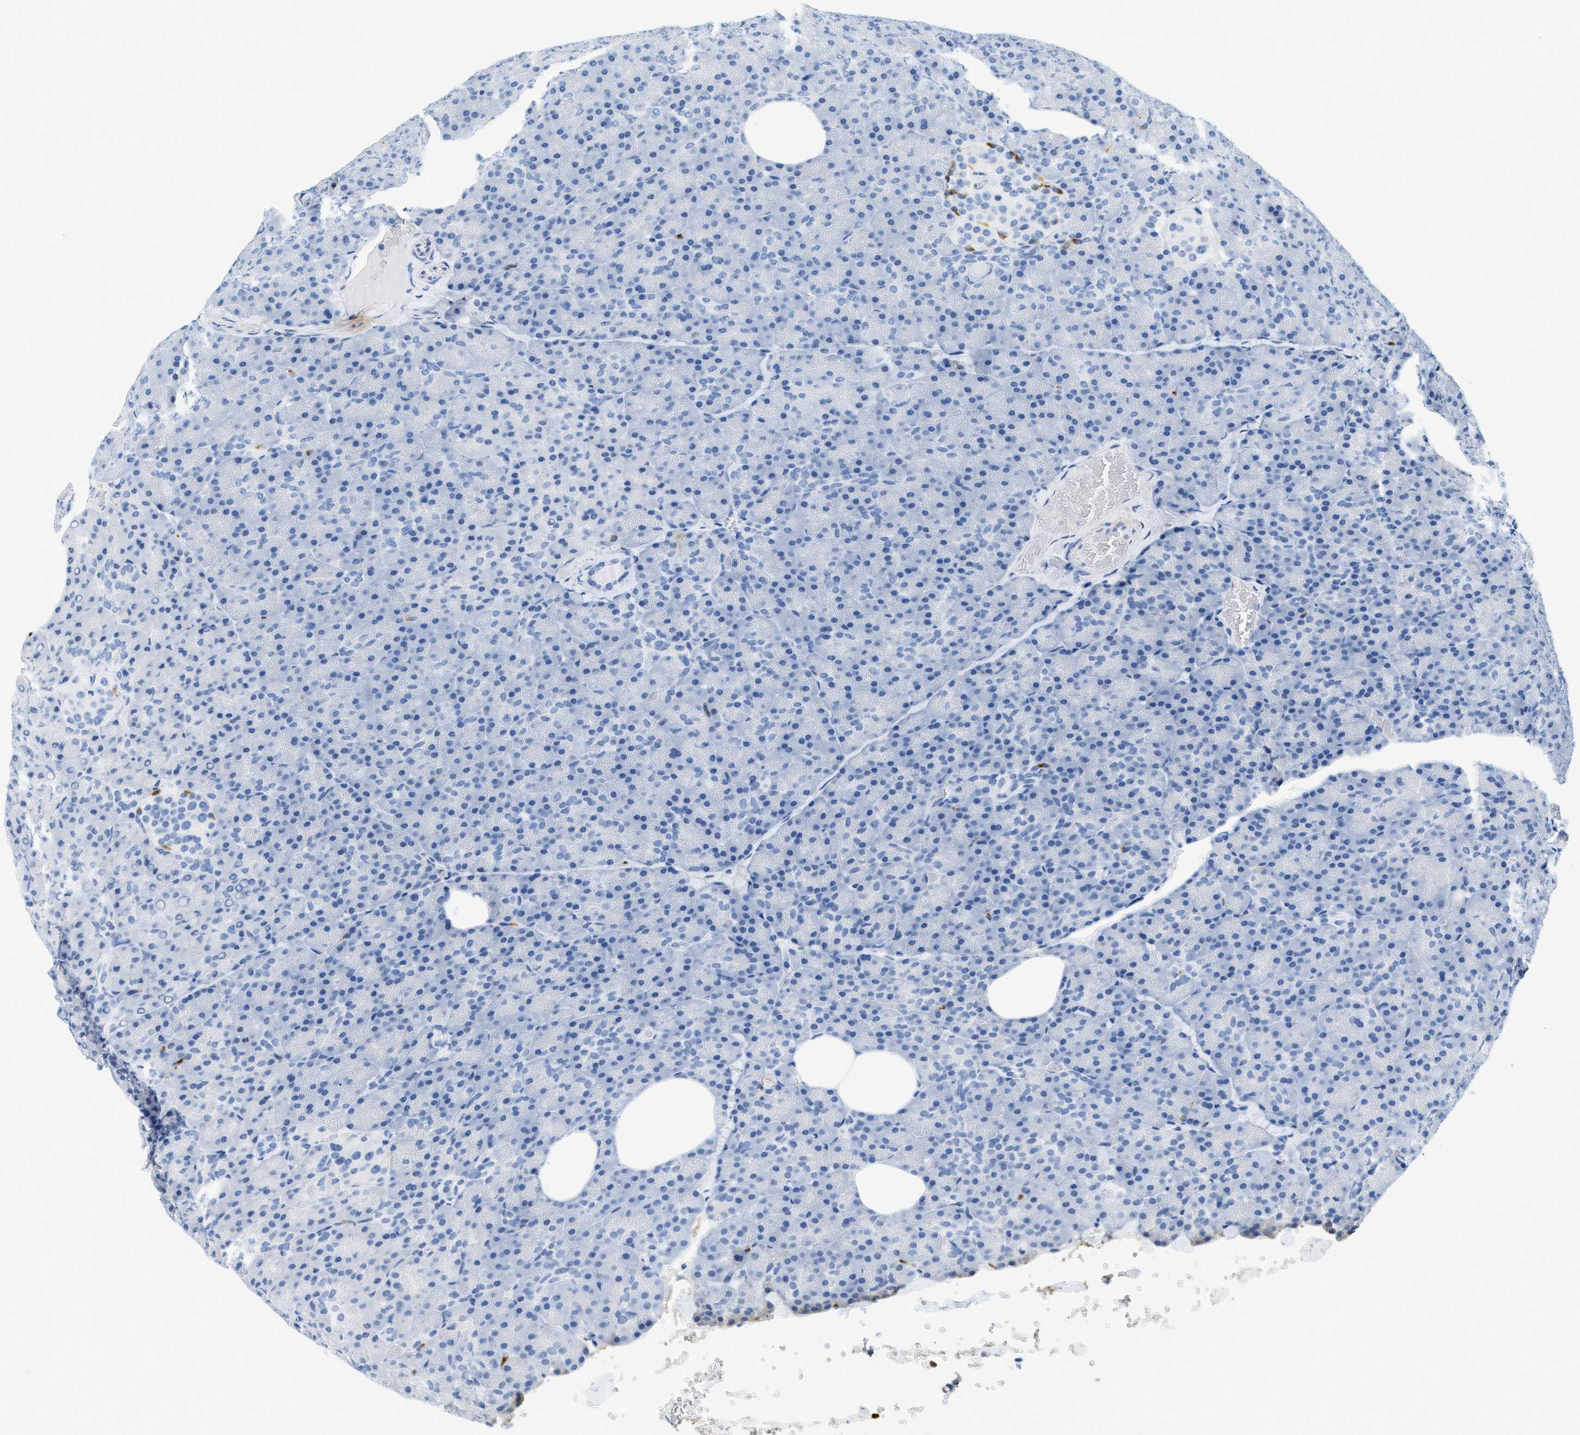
{"staining": {"intensity": "negative", "quantity": "none", "location": "none"}, "tissue": "pancreas", "cell_type": "Exocrine glandular cells", "image_type": "normal", "snomed": [{"axis": "morphology", "description": "Normal tissue, NOS"}, {"axis": "topography", "description": "Pancreas"}], "caption": "Protein analysis of normal pancreas reveals no significant staining in exocrine glandular cells.", "gene": "LCN2", "patient": {"sex": "female", "age": 35}}